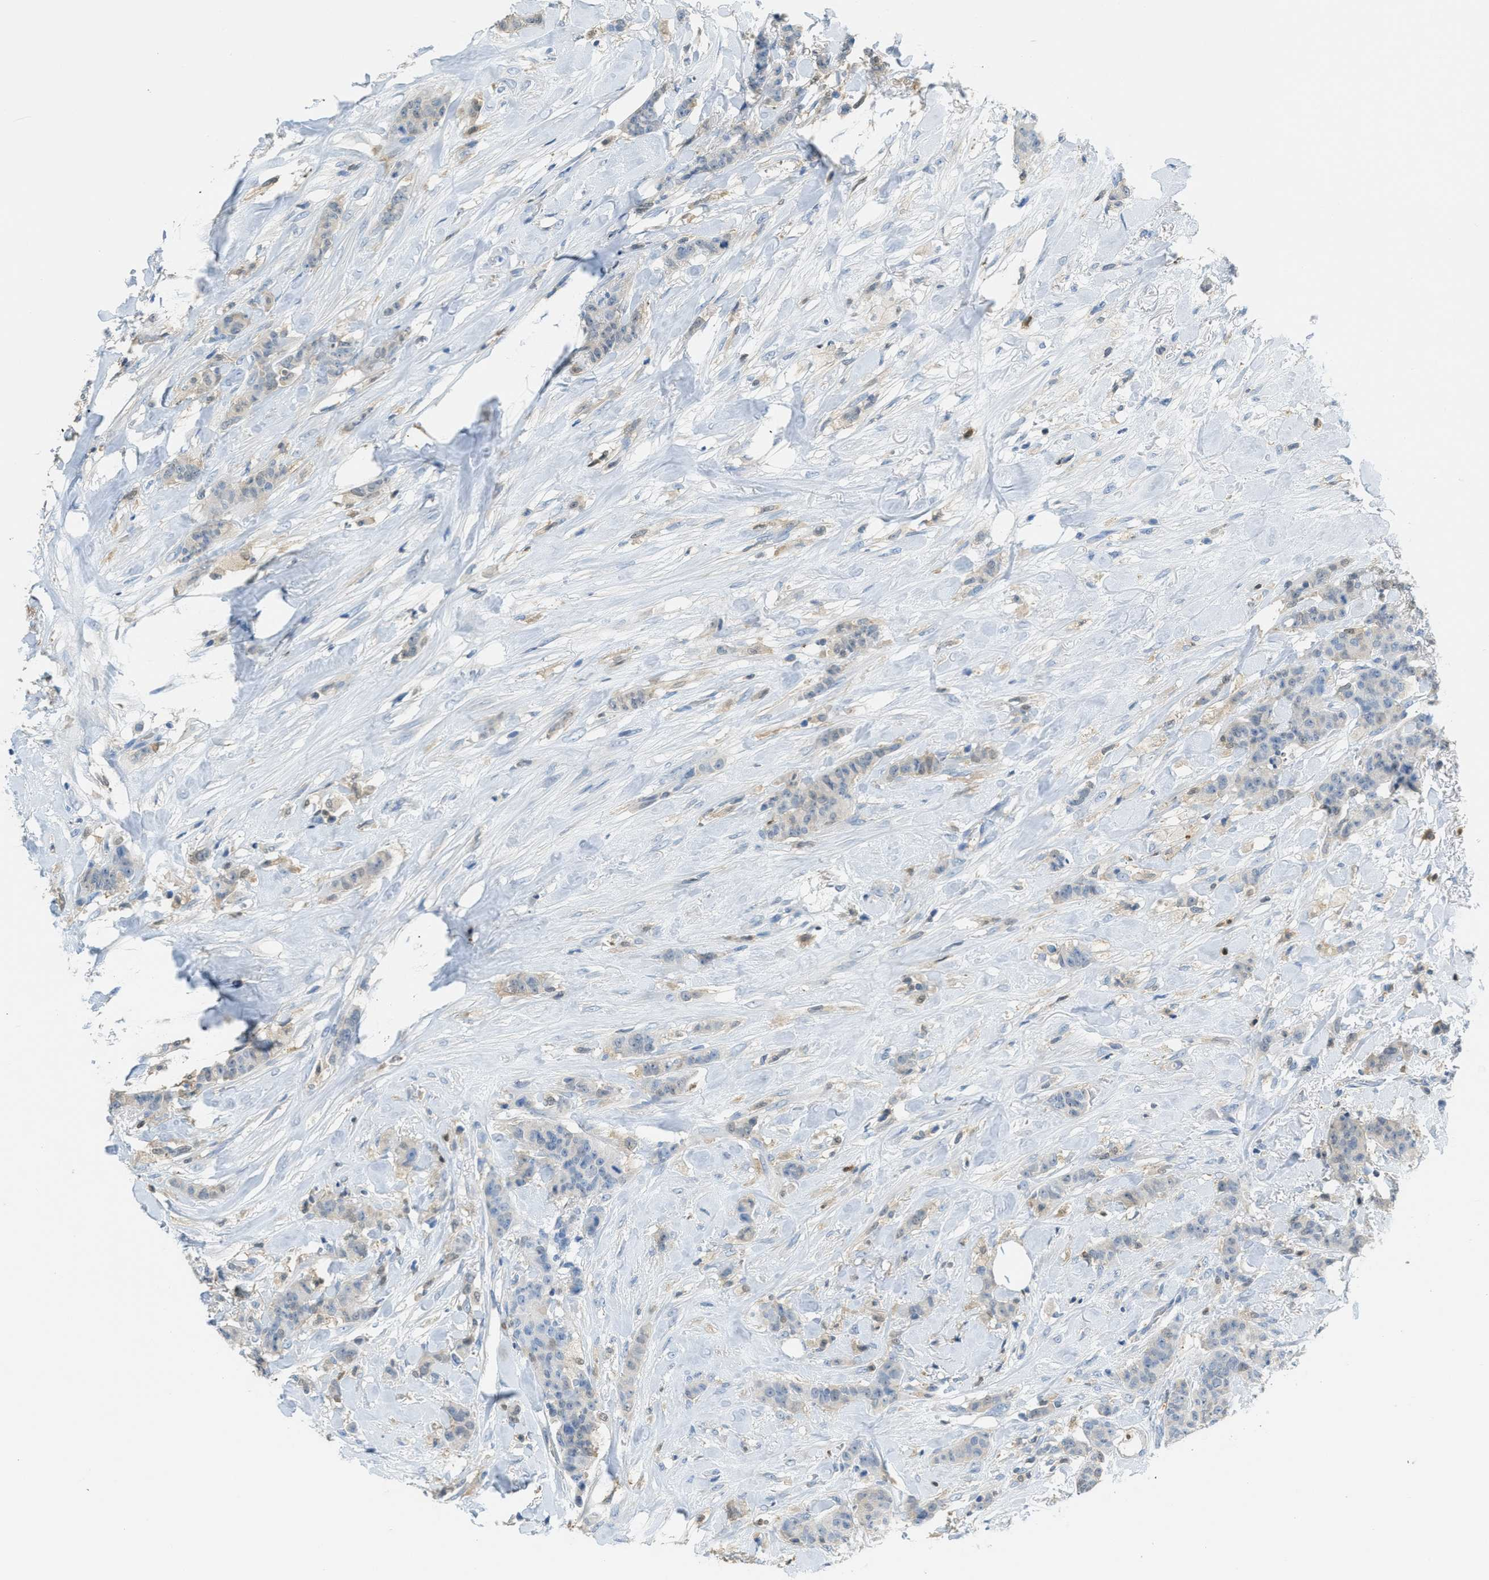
{"staining": {"intensity": "weak", "quantity": "<25%", "location": "cytoplasmic/membranous"}, "tissue": "breast cancer", "cell_type": "Tumor cells", "image_type": "cancer", "snomed": [{"axis": "morphology", "description": "Normal tissue, NOS"}, {"axis": "morphology", "description": "Duct carcinoma"}, {"axis": "topography", "description": "Breast"}], "caption": "The histopathology image reveals no staining of tumor cells in breast cancer.", "gene": "SERPINB1", "patient": {"sex": "female", "age": 40}}